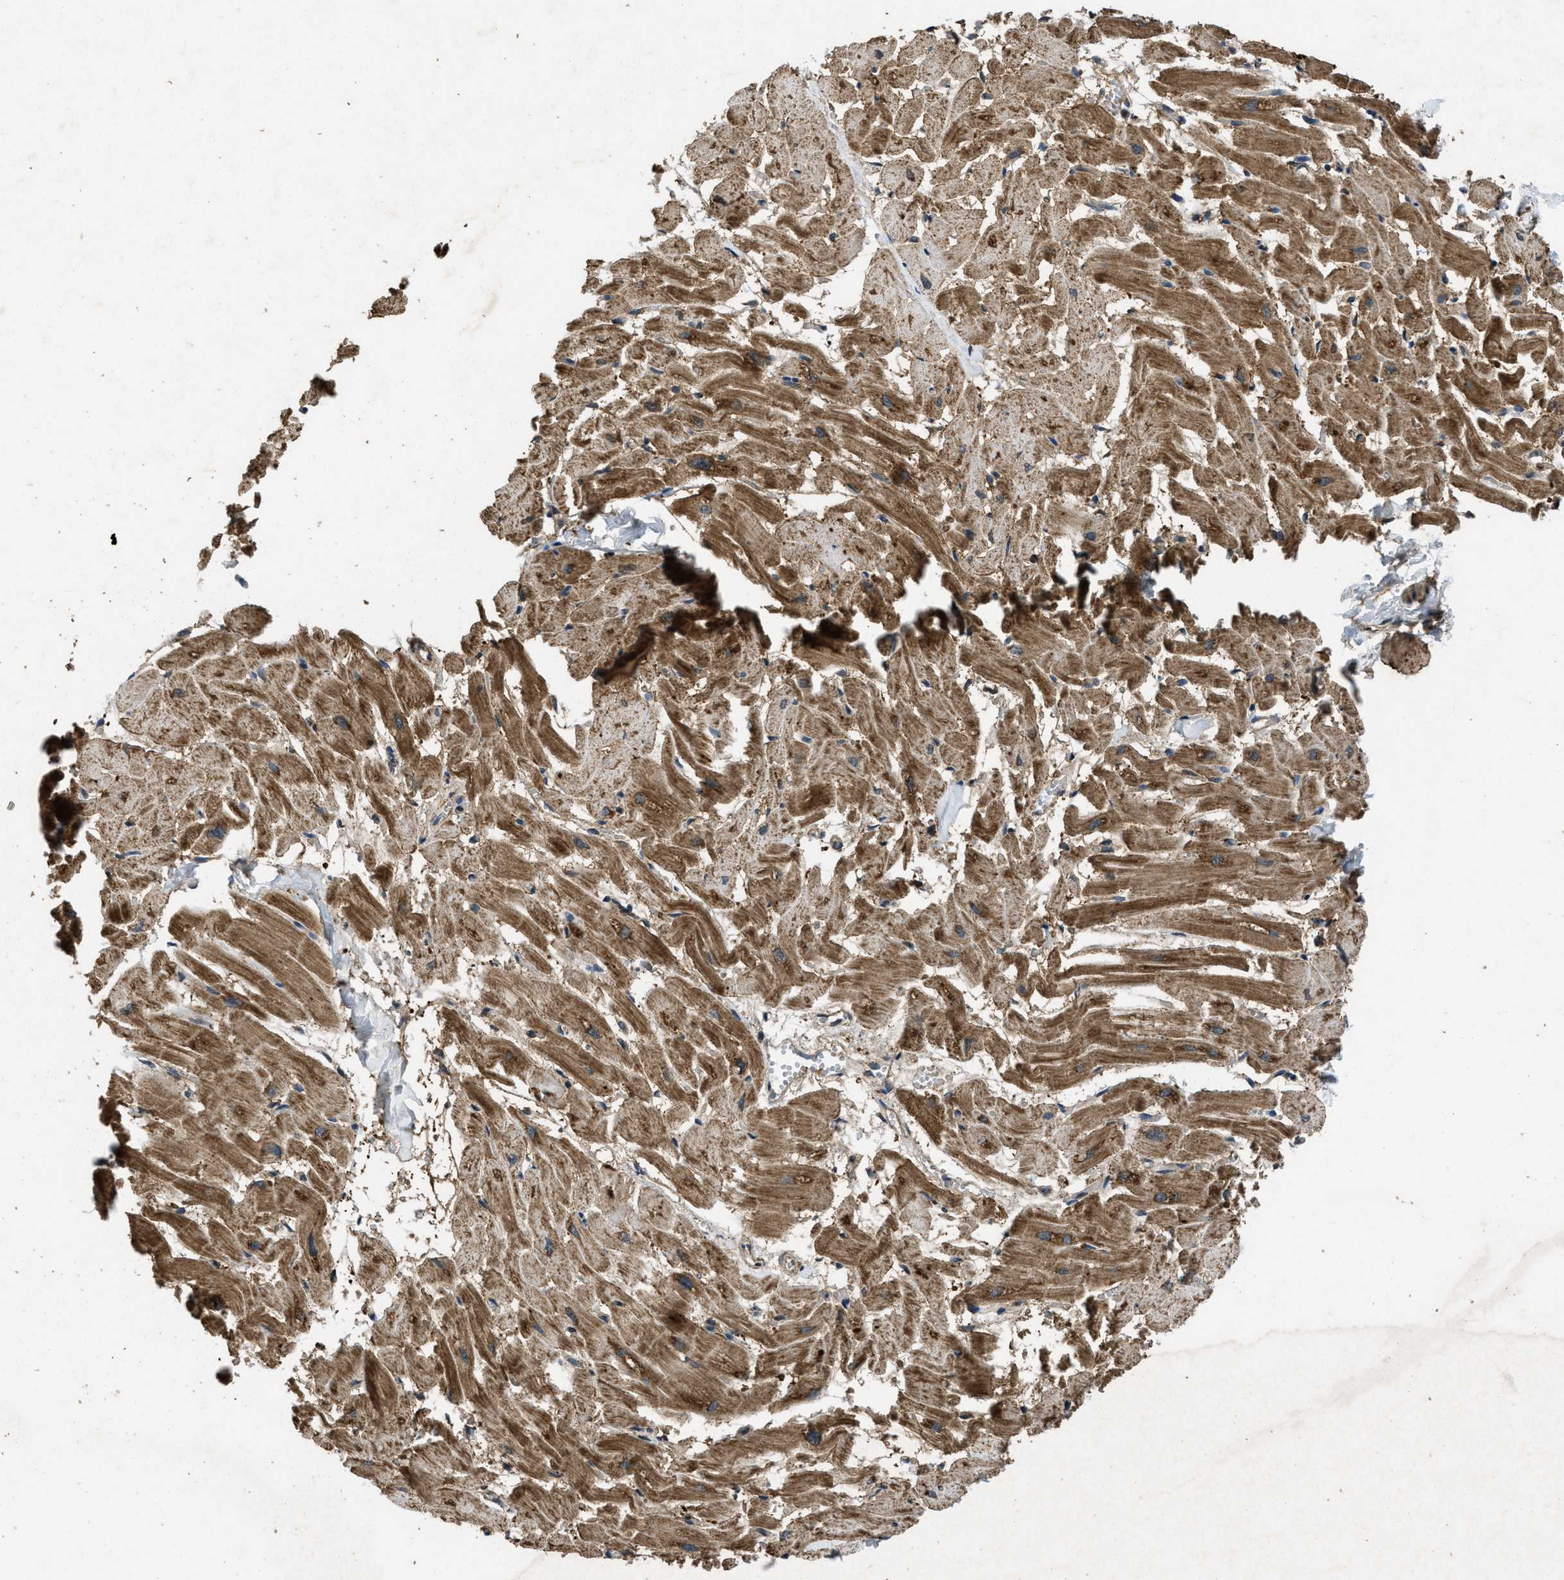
{"staining": {"intensity": "moderate", "quantity": ">75%", "location": "cytoplasmic/membranous"}, "tissue": "heart muscle", "cell_type": "Cardiomyocytes", "image_type": "normal", "snomed": [{"axis": "morphology", "description": "Normal tissue, NOS"}, {"axis": "topography", "description": "Heart"}], "caption": "Protein expression analysis of unremarkable heart muscle displays moderate cytoplasmic/membranous expression in approximately >75% of cardiomyocytes.", "gene": "PPP1R15A", "patient": {"sex": "female", "age": 19}}